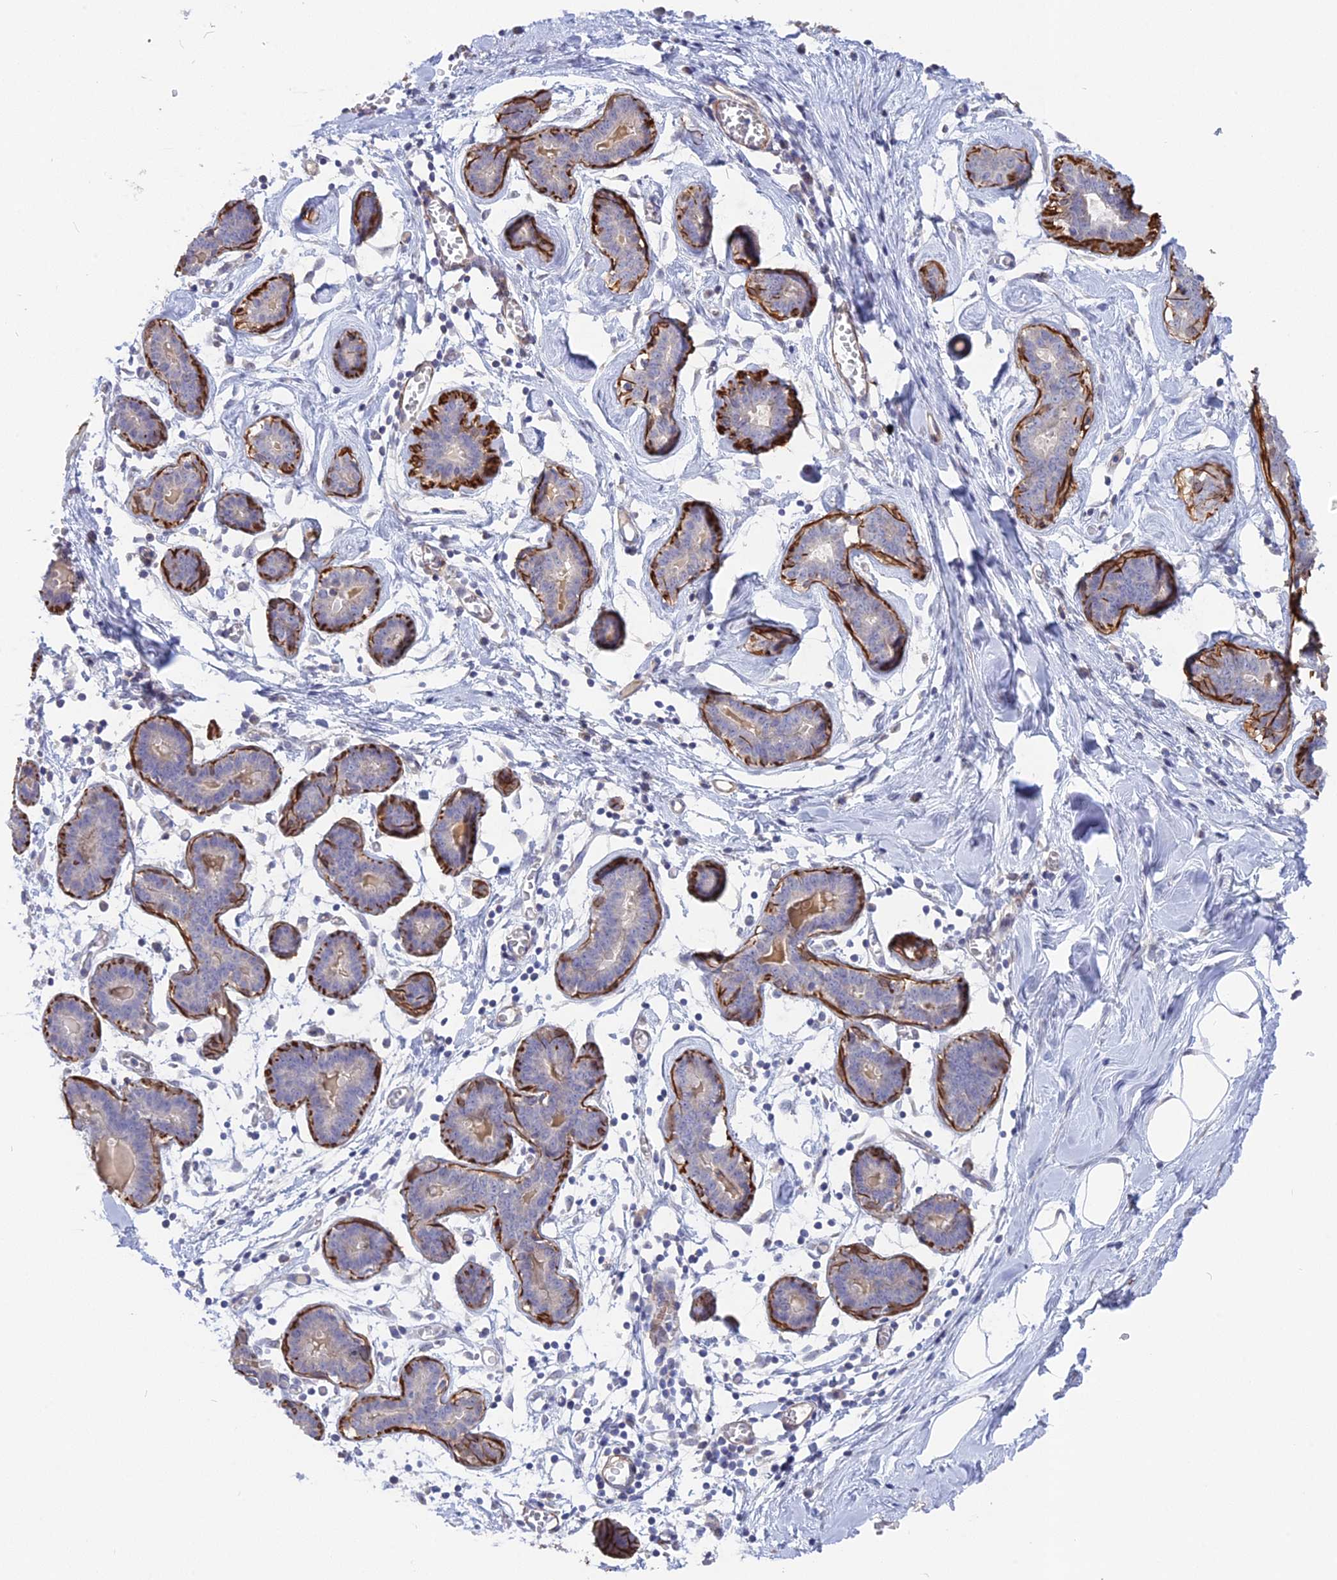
{"staining": {"intensity": "negative", "quantity": "none", "location": "none"}, "tissue": "breast", "cell_type": "Adipocytes", "image_type": "normal", "snomed": [{"axis": "morphology", "description": "Normal tissue, NOS"}, {"axis": "topography", "description": "Breast"}], "caption": "Adipocytes are negative for protein expression in normal human breast. (DAB immunohistochemistry (IHC), high magnification).", "gene": "CCDC154", "patient": {"sex": "female", "age": 27}}